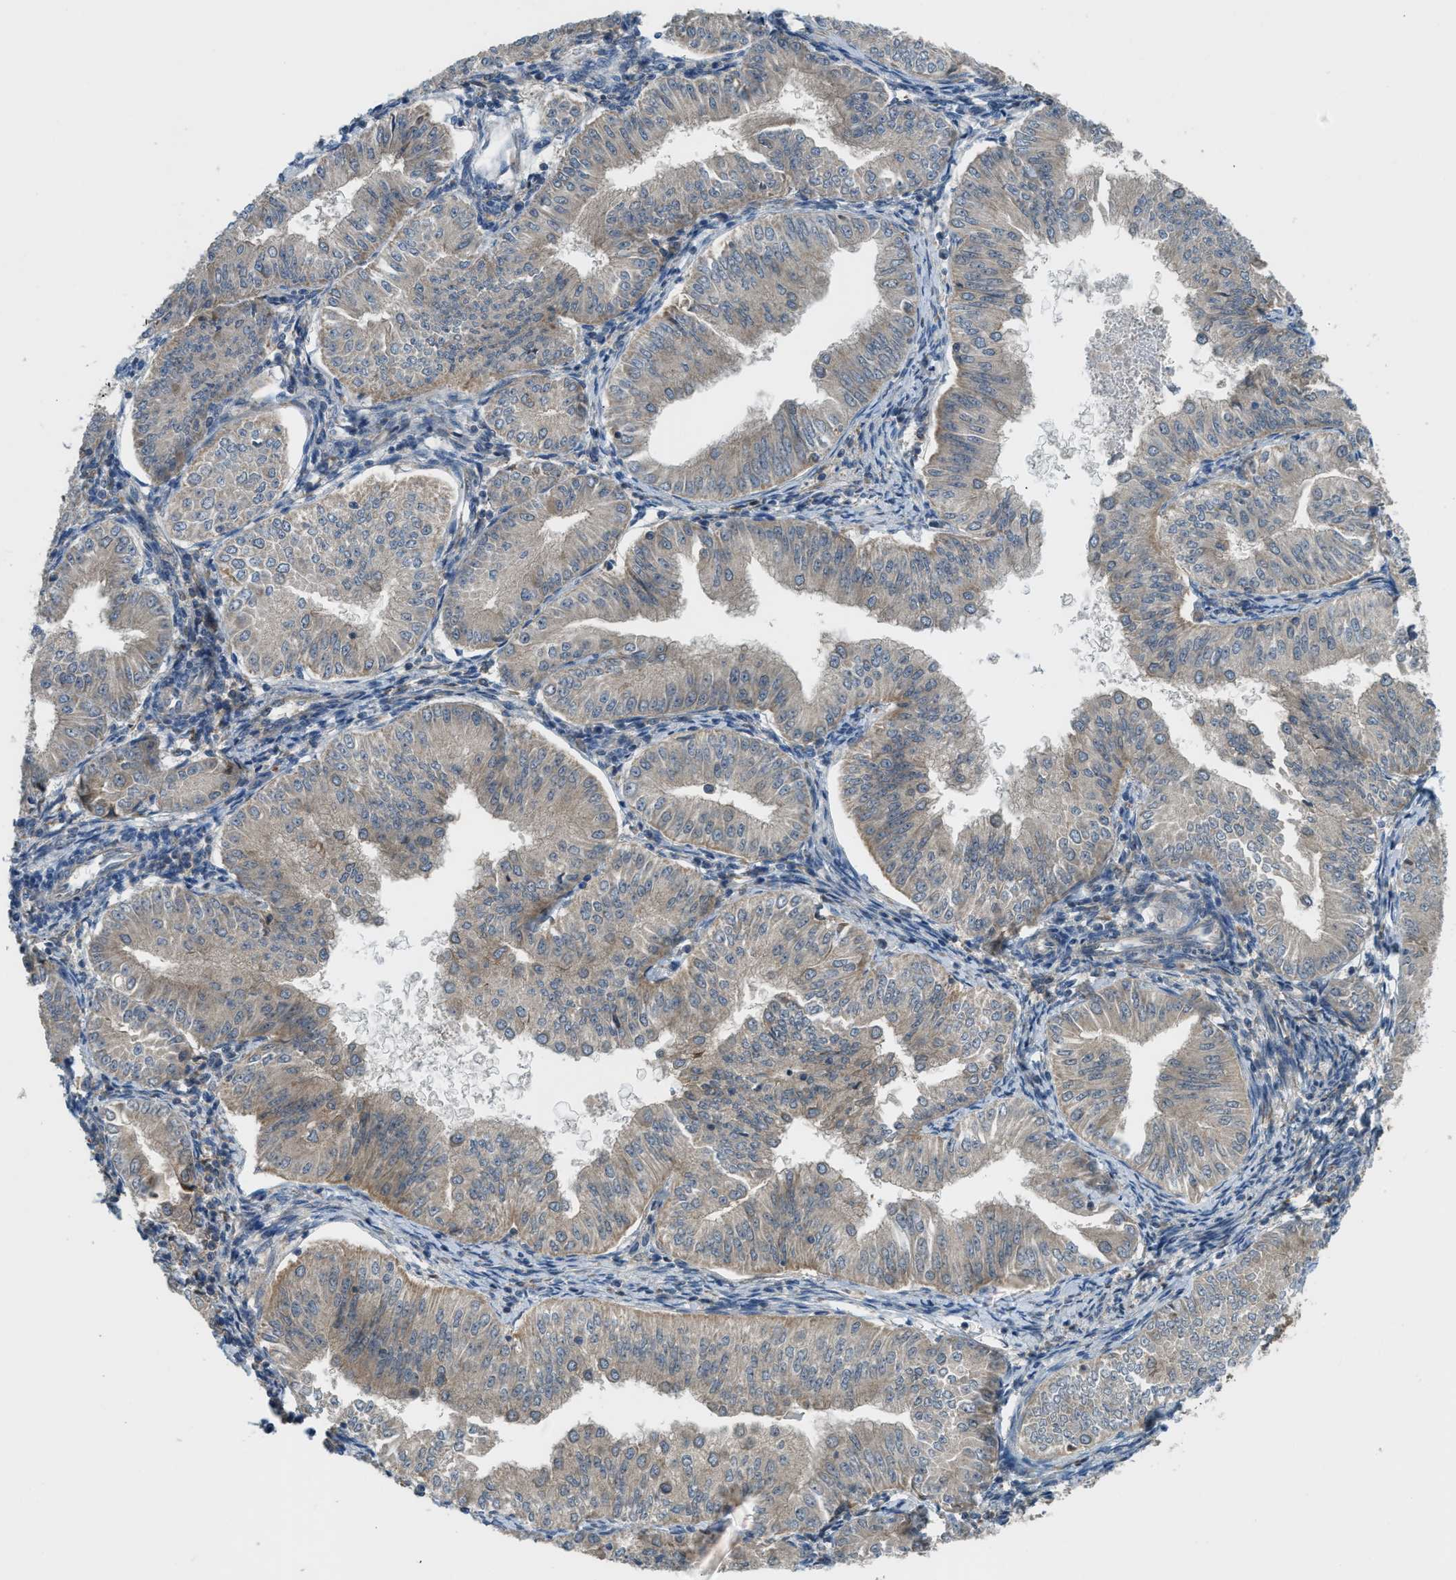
{"staining": {"intensity": "weak", "quantity": "<25%", "location": "cytoplasmic/membranous"}, "tissue": "endometrial cancer", "cell_type": "Tumor cells", "image_type": "cancer", "snomed": [{"axis": "morphology", "description": "Normal tissue, NOS"}, {"axis": "morphology", "description": "Adenocarcinoma, NOS"}, {"axis": "topography", "description": "Endometrium"}], "caption": "Tumor cells are negative for protein expression in human endometrial cancer.", "gene": "ZNF71", "patient": {"sex": "female", "age": 53}}